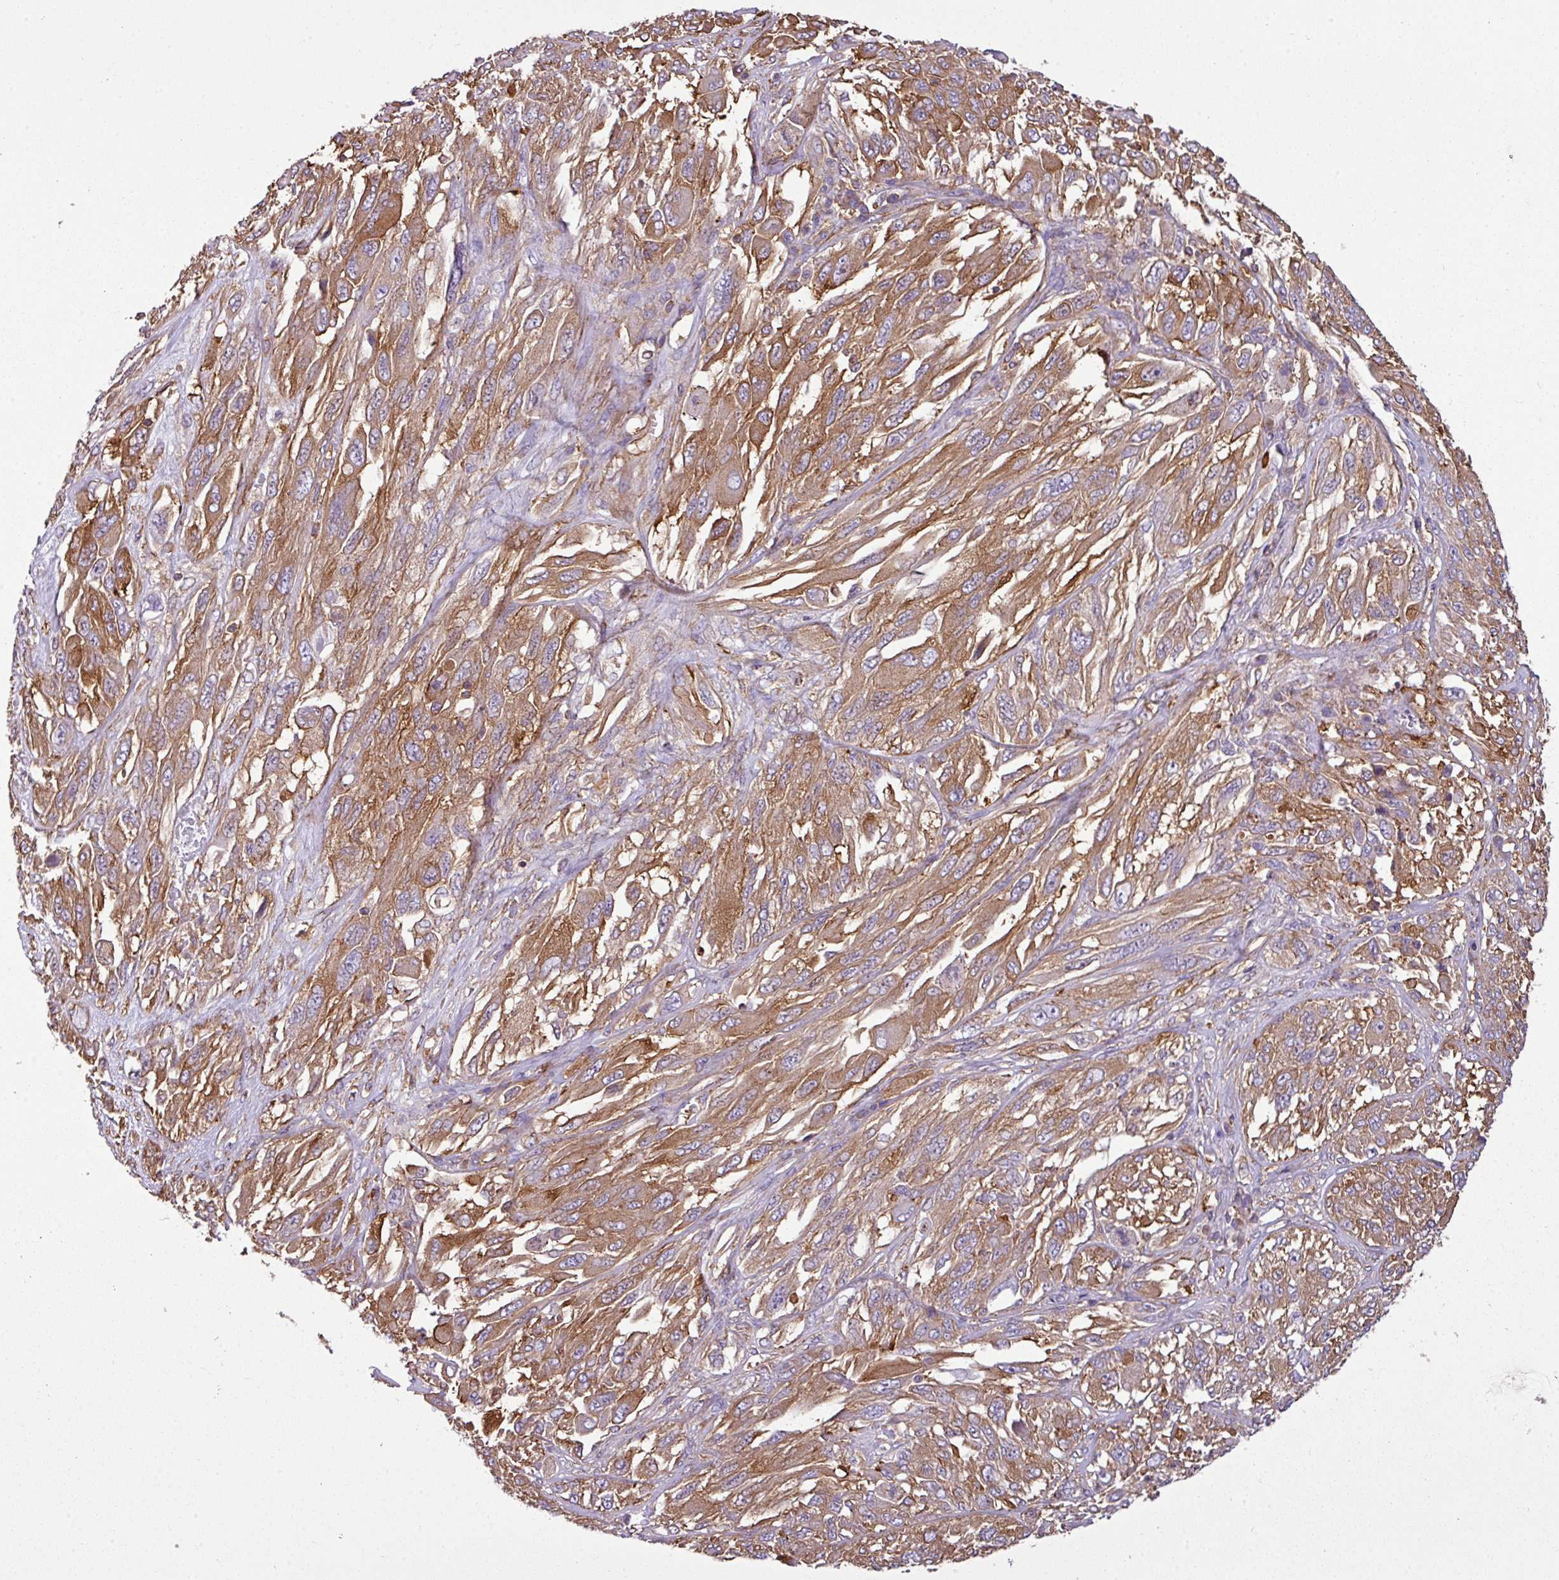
{"staining": {"intensity": "moderate", "quantity": ">75%", "location": "cytoplasmic/membranous"}, "tissue": "melanoma", "cell_type": "Tumor cells", "image_type": "cancer", "snomed": [{"axis": "morphology", "description": "Malignant melanoma, NOS"}, {"axis": "topography", "description": "Skin"}], "caption": "This is a photomicrograph of immunohistochemistry (IHC) staining of malignant melanoma, which shows moderate expression in the cytoplasmic/membranous of tumor cells.", "gene": "XNDC1N", "patient": {"sex": "female", "age": 91}}